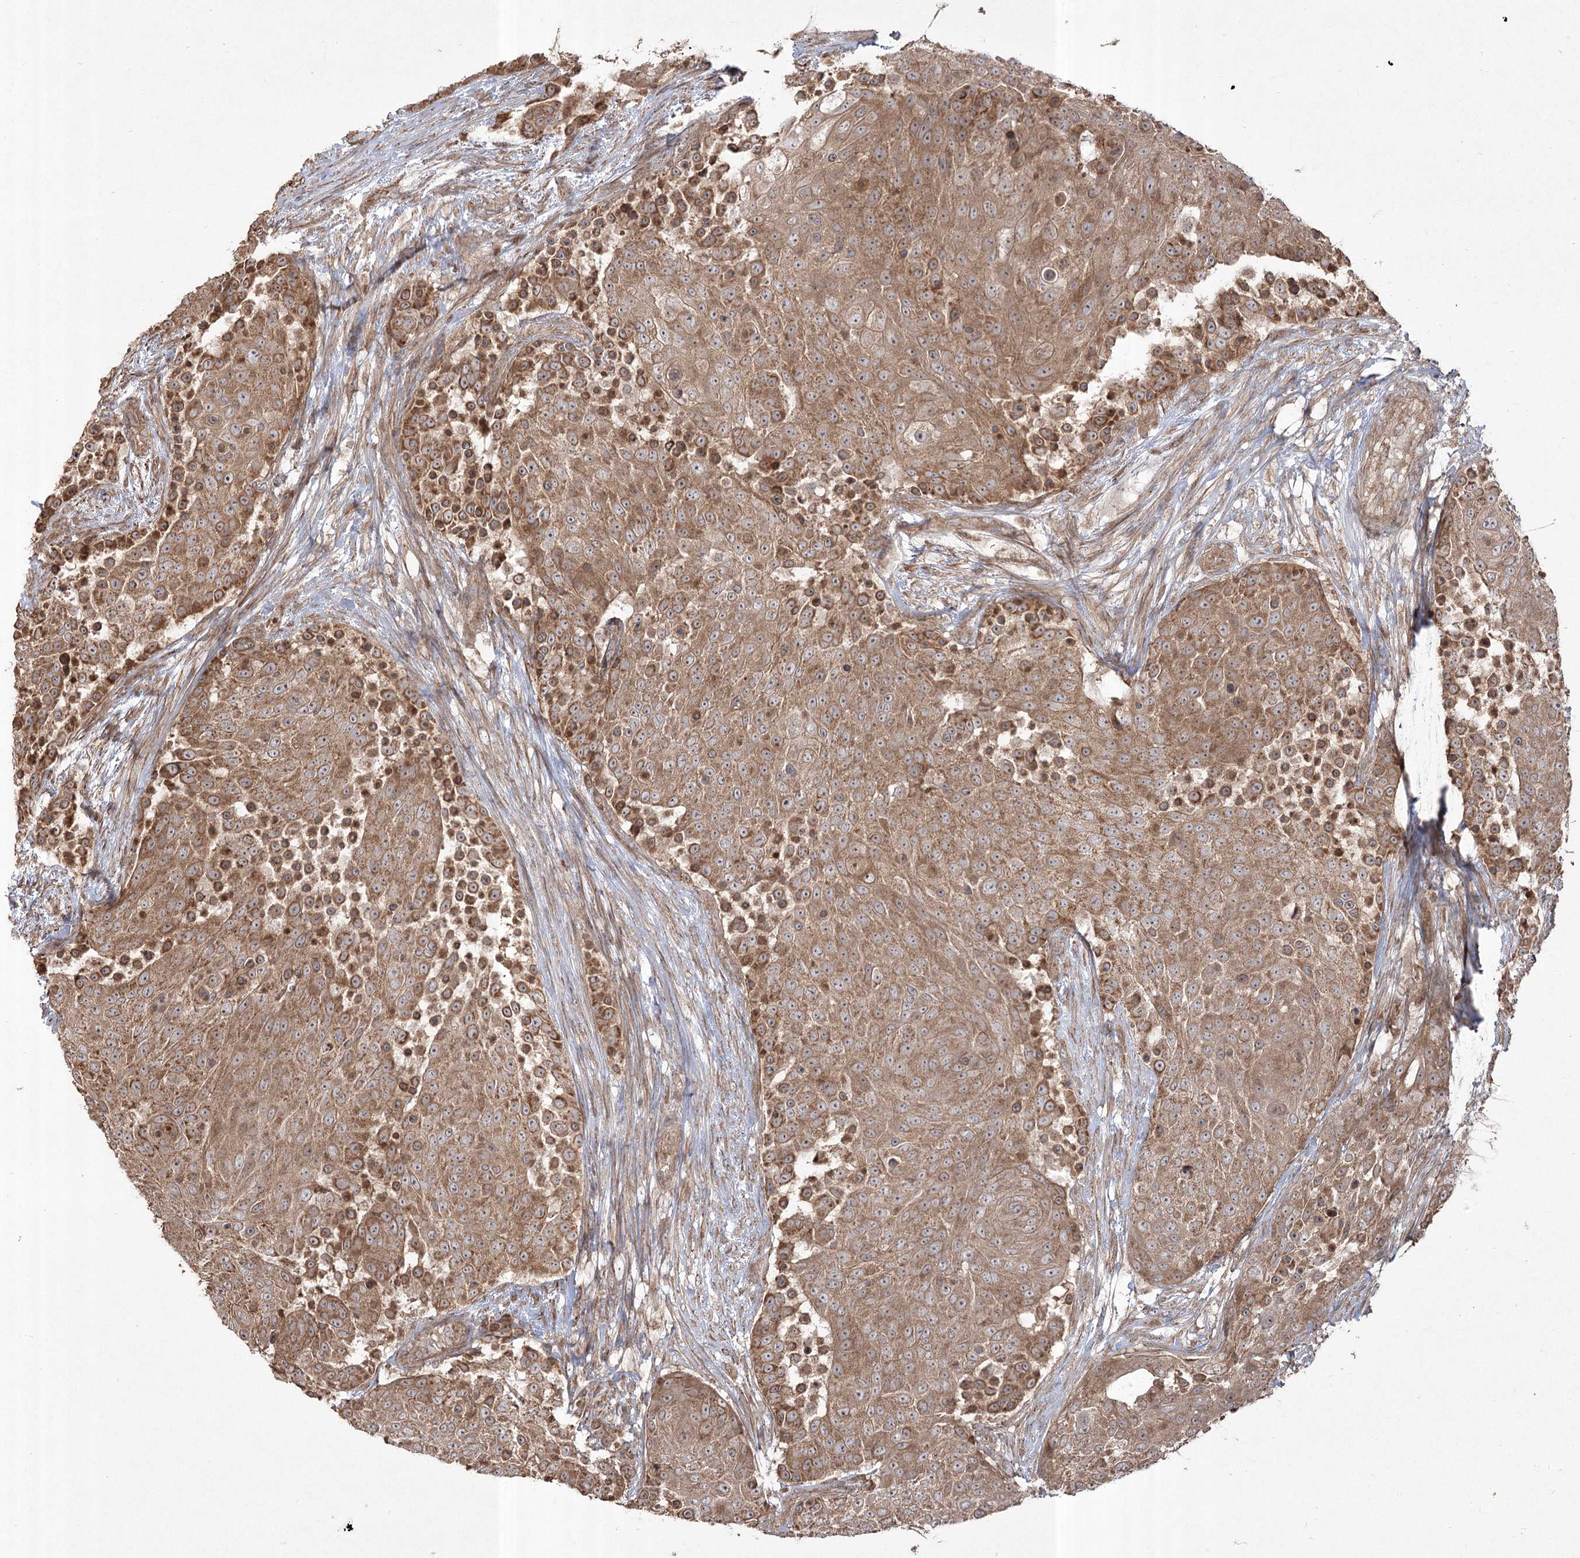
{"staining": {"intensity": "moderate", "quantity": ">75%", "location": "cytoplasmic/membranous"}, "tissue": "urothelial cancer", "cell_type": "Tumor cells", "image_type": "cancer", "snomed": [{"axis": "morphology", "description": "Urothelial carcinoma, High grade"}, {"axis": "topography", "description": "Urinary bladder"}], "caption": "A micrograph of human high-grade urothelial carcinoma stained for a protein reveals moderate cytoplasmic/membranous brown staining in tumor cells.", "gene": "CPLANE1", "patient": {"sex": "female", "age": 63}}